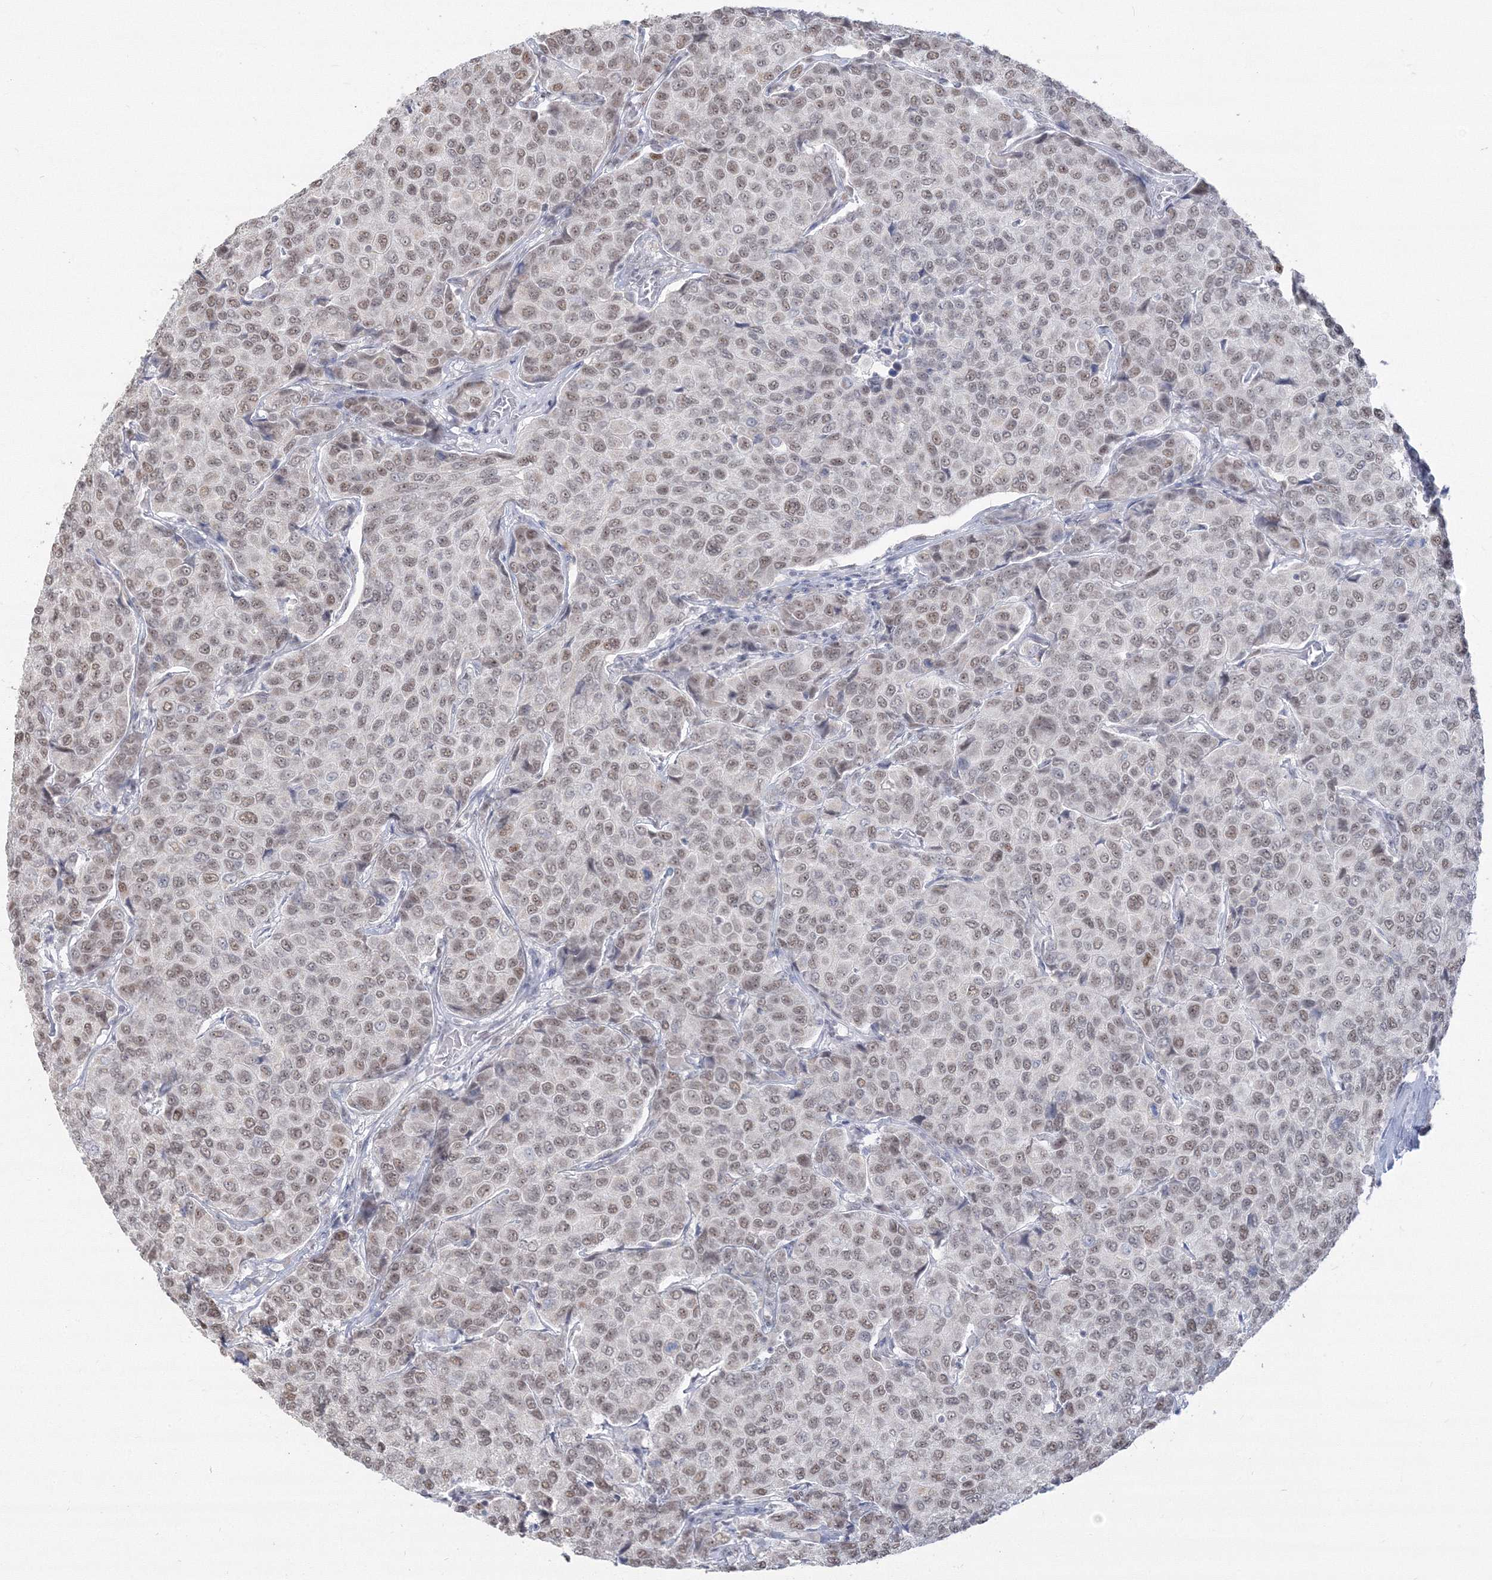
{"staining": {"intensity": "weak", "quantity": ">75%", "location": "nuclear"}, "tissue": "breast cancer", "cell_type": "Tumor cells", "image_type": "cancer", "snomed": [{"axis": "morphology", "description": "Duct carcinoma"}, {"axis": "topography", "description": "Breast"}], "caption": "Protein expression analysis of human infiltrating ductal carcinoma (breast) reveals weak nuclear expression in about >75% of tumor cells.", "gene": "PPP4R2", "patient": {"sex": "female", "age": 55}}